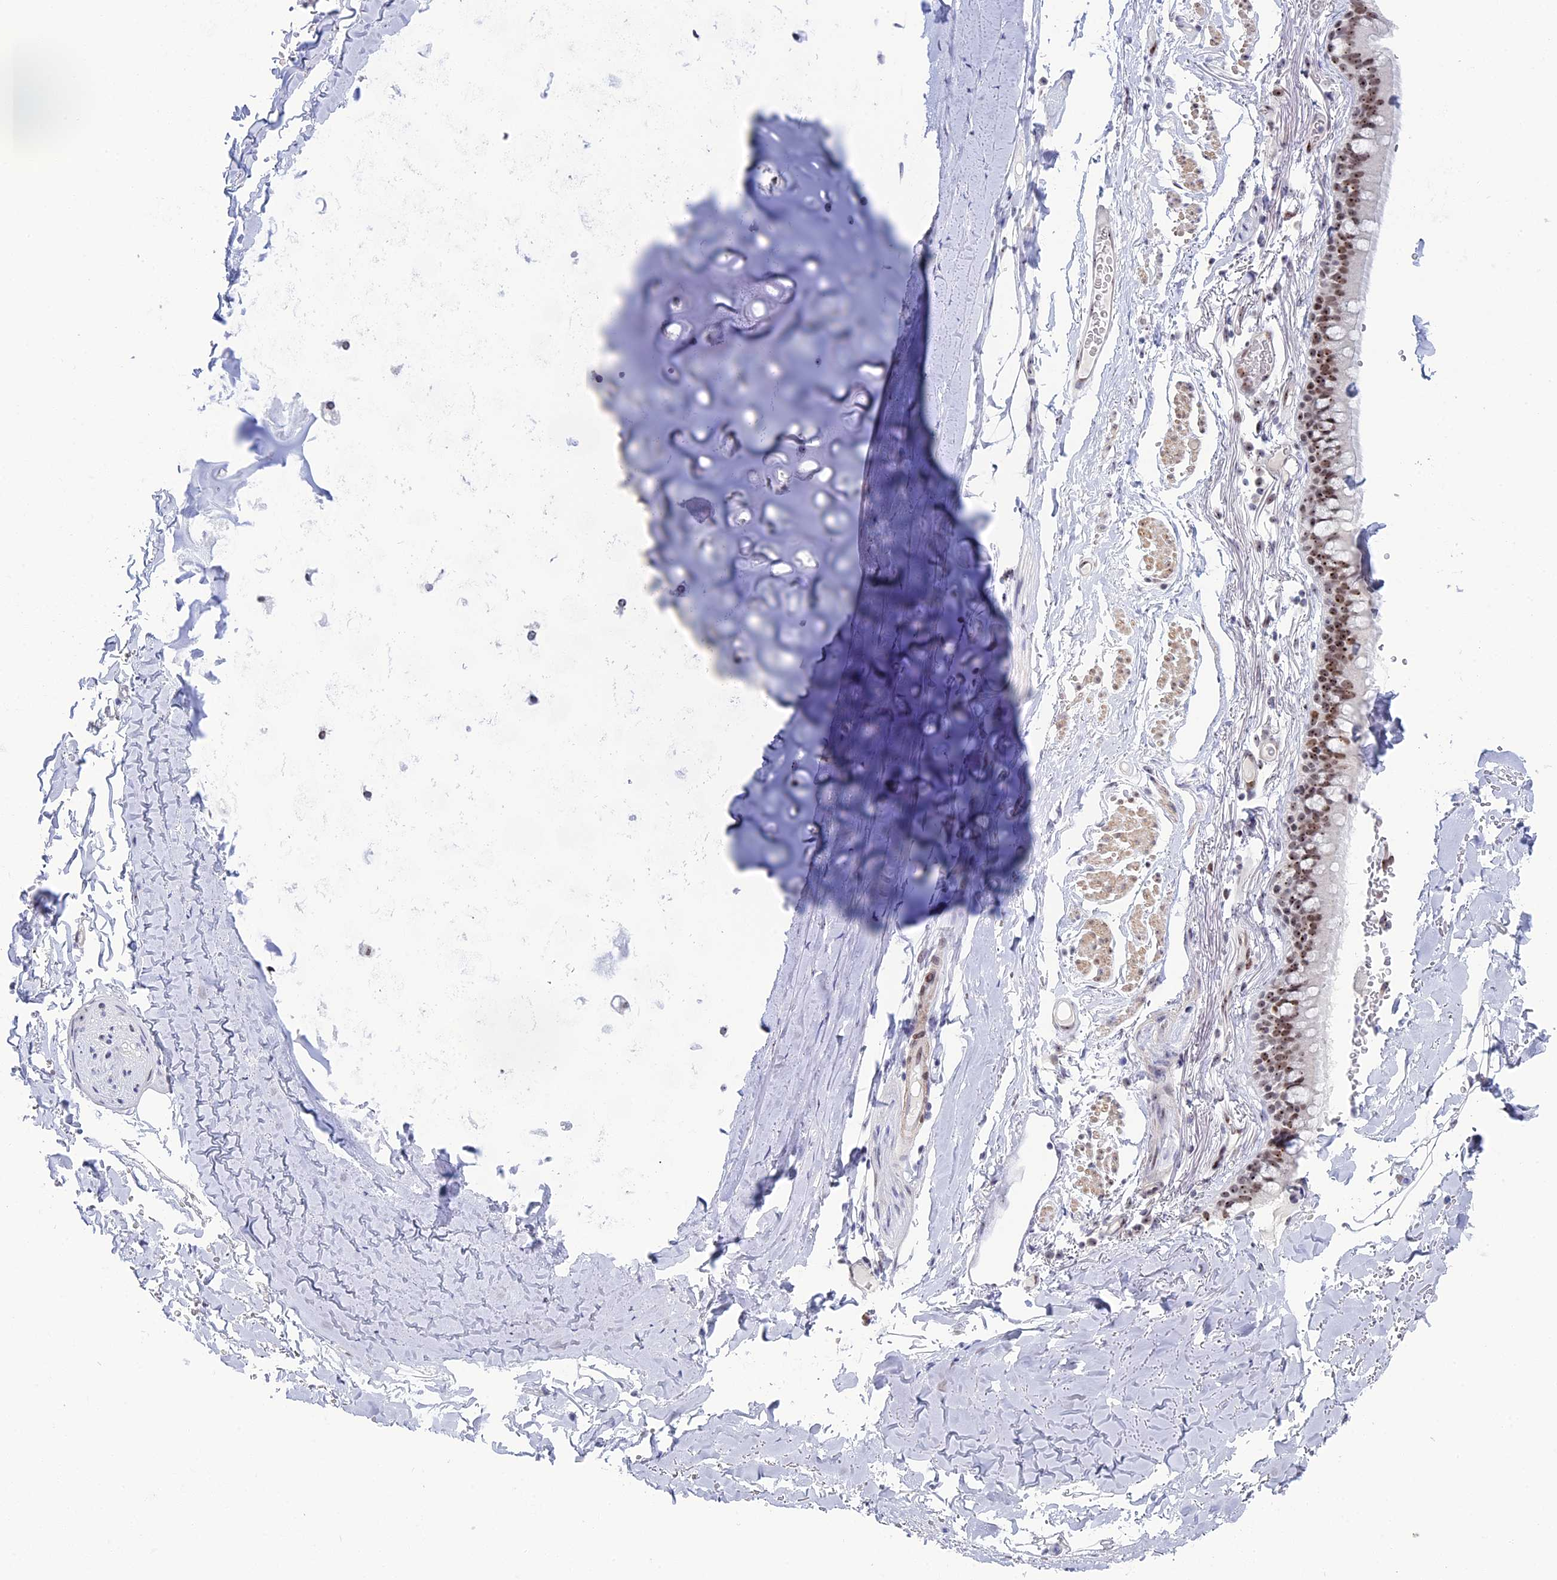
{"staining": {"intensity": "negative", "quantity": "none", "location": "none"}, "tissue": "adipose tissue", "cell_type": "Adipocytes", "image_type": "normal", "snomed": [{"axis": "morphology", "description": "Normal tissue, NOS"}, {"axis": "topography", "description": "Lymph node"}, {"axis": "topography", "description": "Bronchus"}], "caption": "Immunohistochemistry (IHC) of unremarkable adipose tissue shows no expression in adipocytes.", "gene": "CCDC86", "patient": {"sex": "male", "age": 63}}